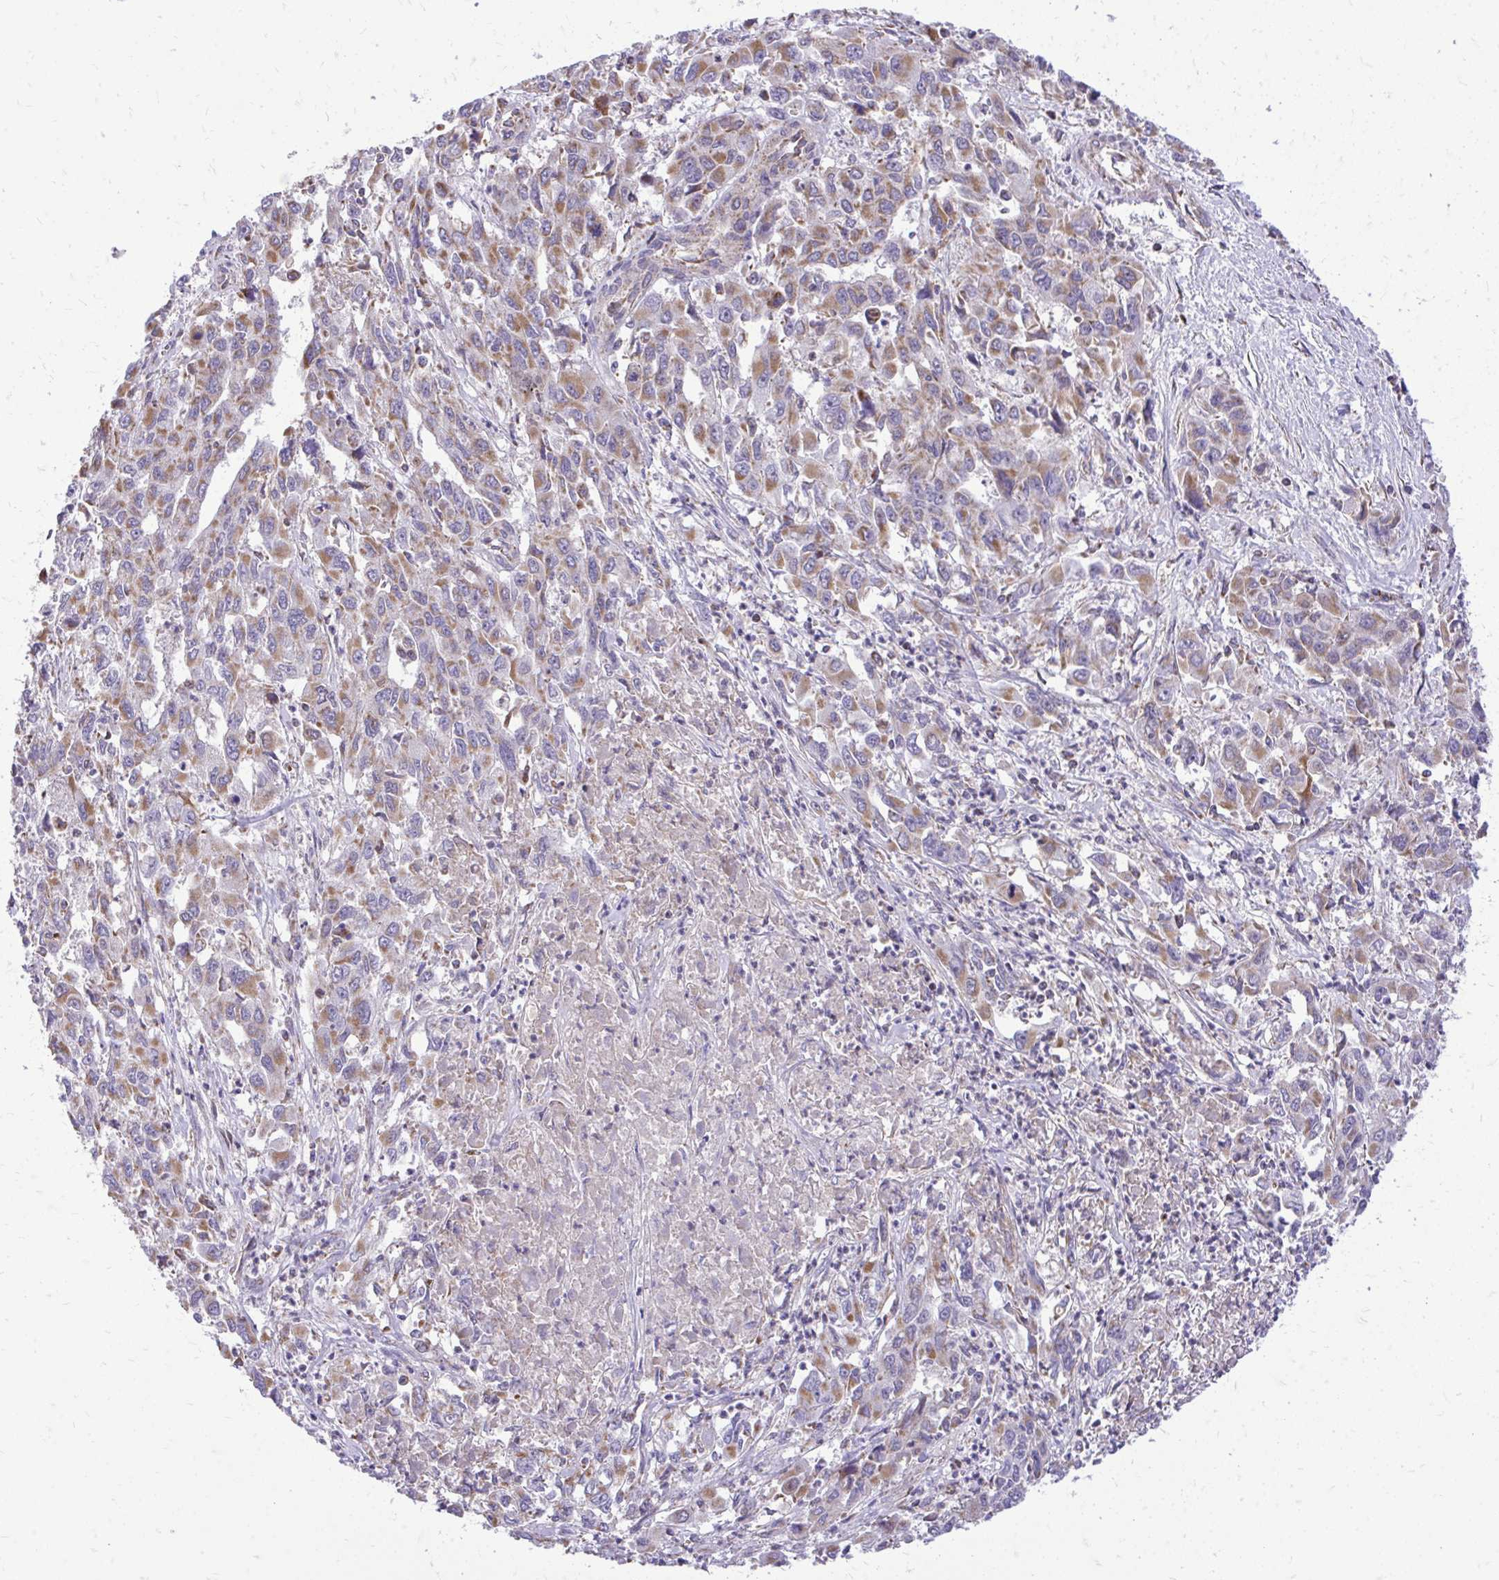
{"staining": {"intensity": "moderate", "quantity": "25%-75%", "location": "cytoplasmic/membranous"}, "tissue": "liver cancer", "cell_type": "Tumor cells", "image_type": "cancer", "snomed": [{"axis": "morphology", "description": "Carcinoma, Hepatocellular, NOS"}, {"axis": "topography", "description": "Liver"}], "caption": "This image exhibits liver cancer (hepatocellular carcinoma) stained with IHC to label a protein in brown. The cytoplasmic/membranous of tumor cells show moderate positivity for the protein. Nuclei are counter-stained blue.", "gene": "UBE2C", "patient": {"sex": "male", "age": 63}}